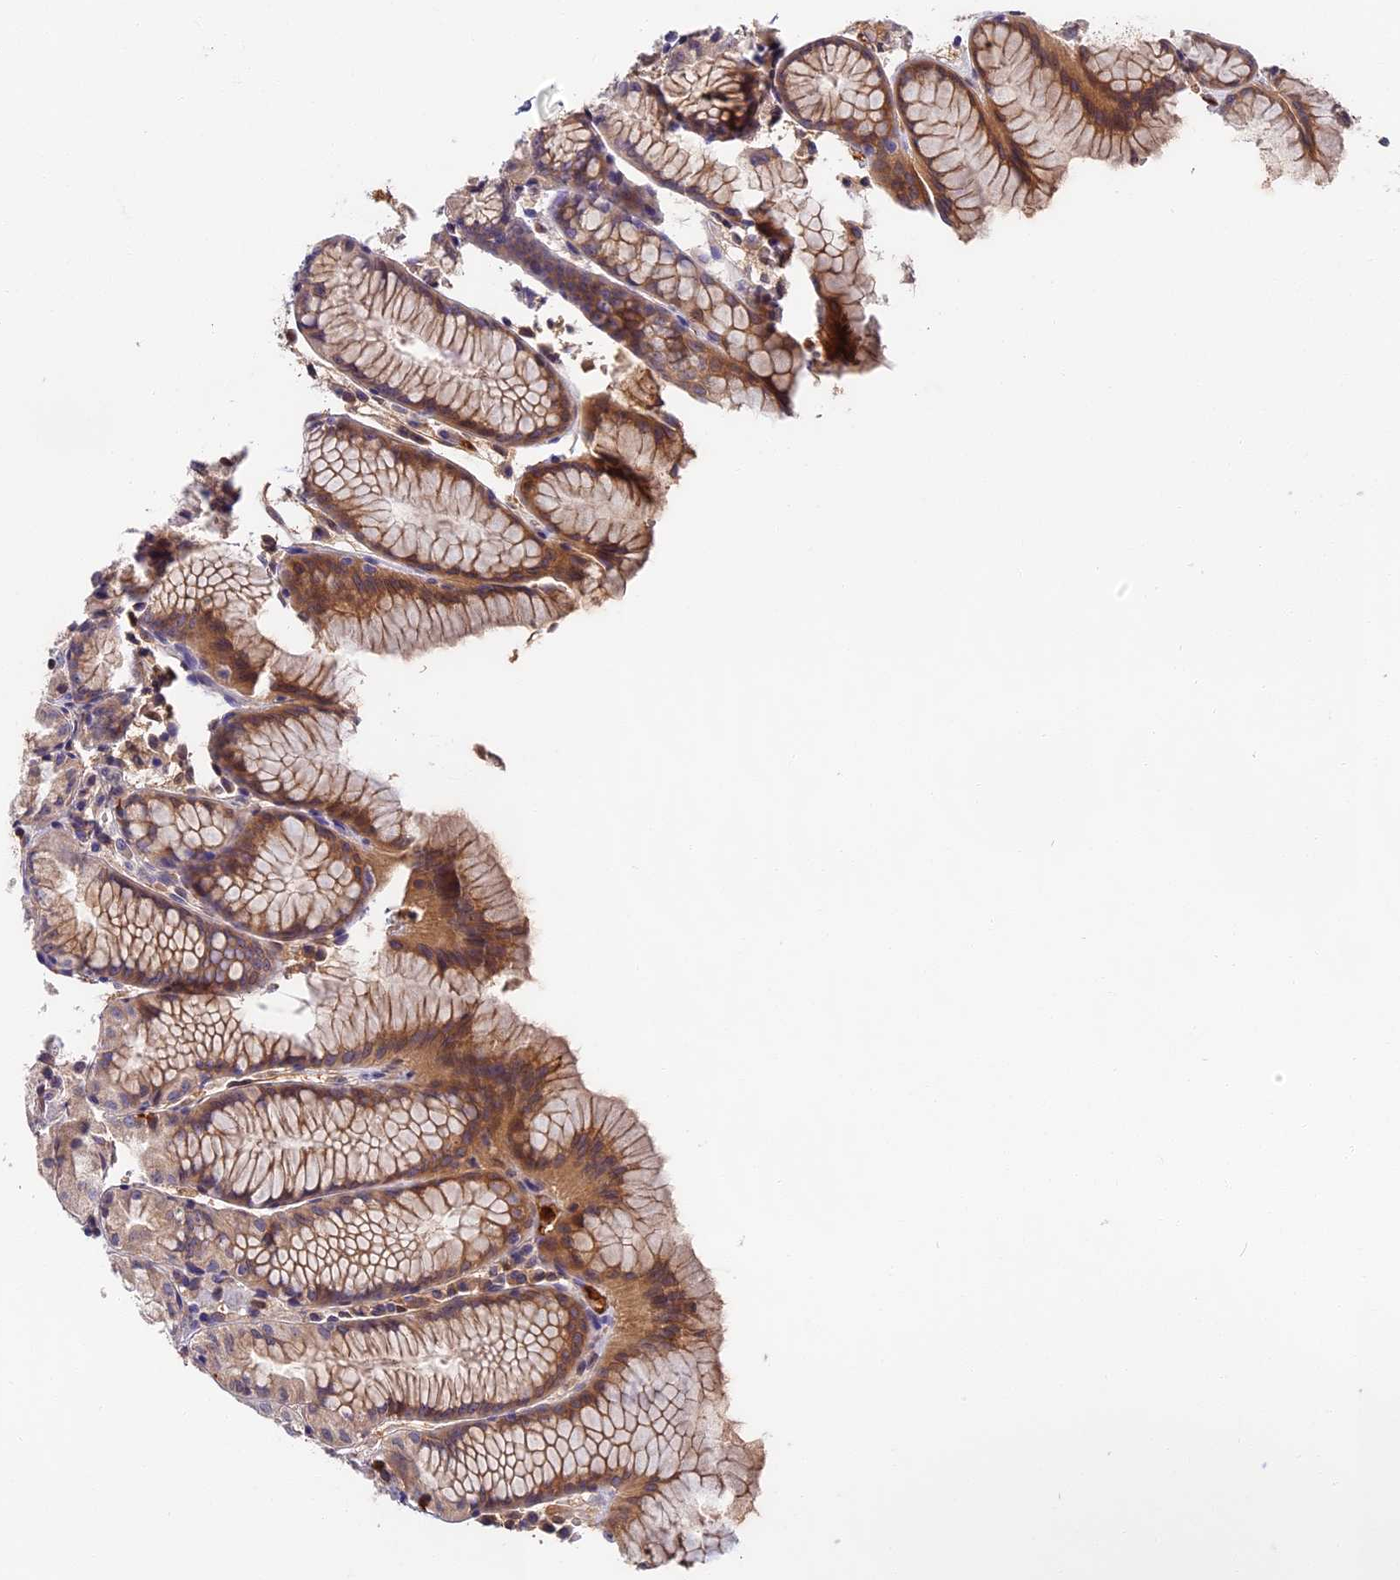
{"staining": {"intensity": "moderate", "quantity": ">75%", "location": "cytoplasmic/membranous"}, "tissue": "stomach", "cell_type": "Glandular cells", "image_type": "normal", "snomed": [{"axis": "morphology", "description": "Normal tissue, NOS"}, {"axis": "topography", "description": "Stomach, upper"}], "caption": "Immunohistochemistry (IHC) photomicrograph of normal stomach: human stomach stained using immunohistochemistry displays medium levels of moderate protein expression localized specifically in the cytoplasmic/membranous of glandular cells, appearing as a cytoplasmic/membranous brown color.", "gene": "ADGRD1", "patient": {"sex": "male", "age": 47}}